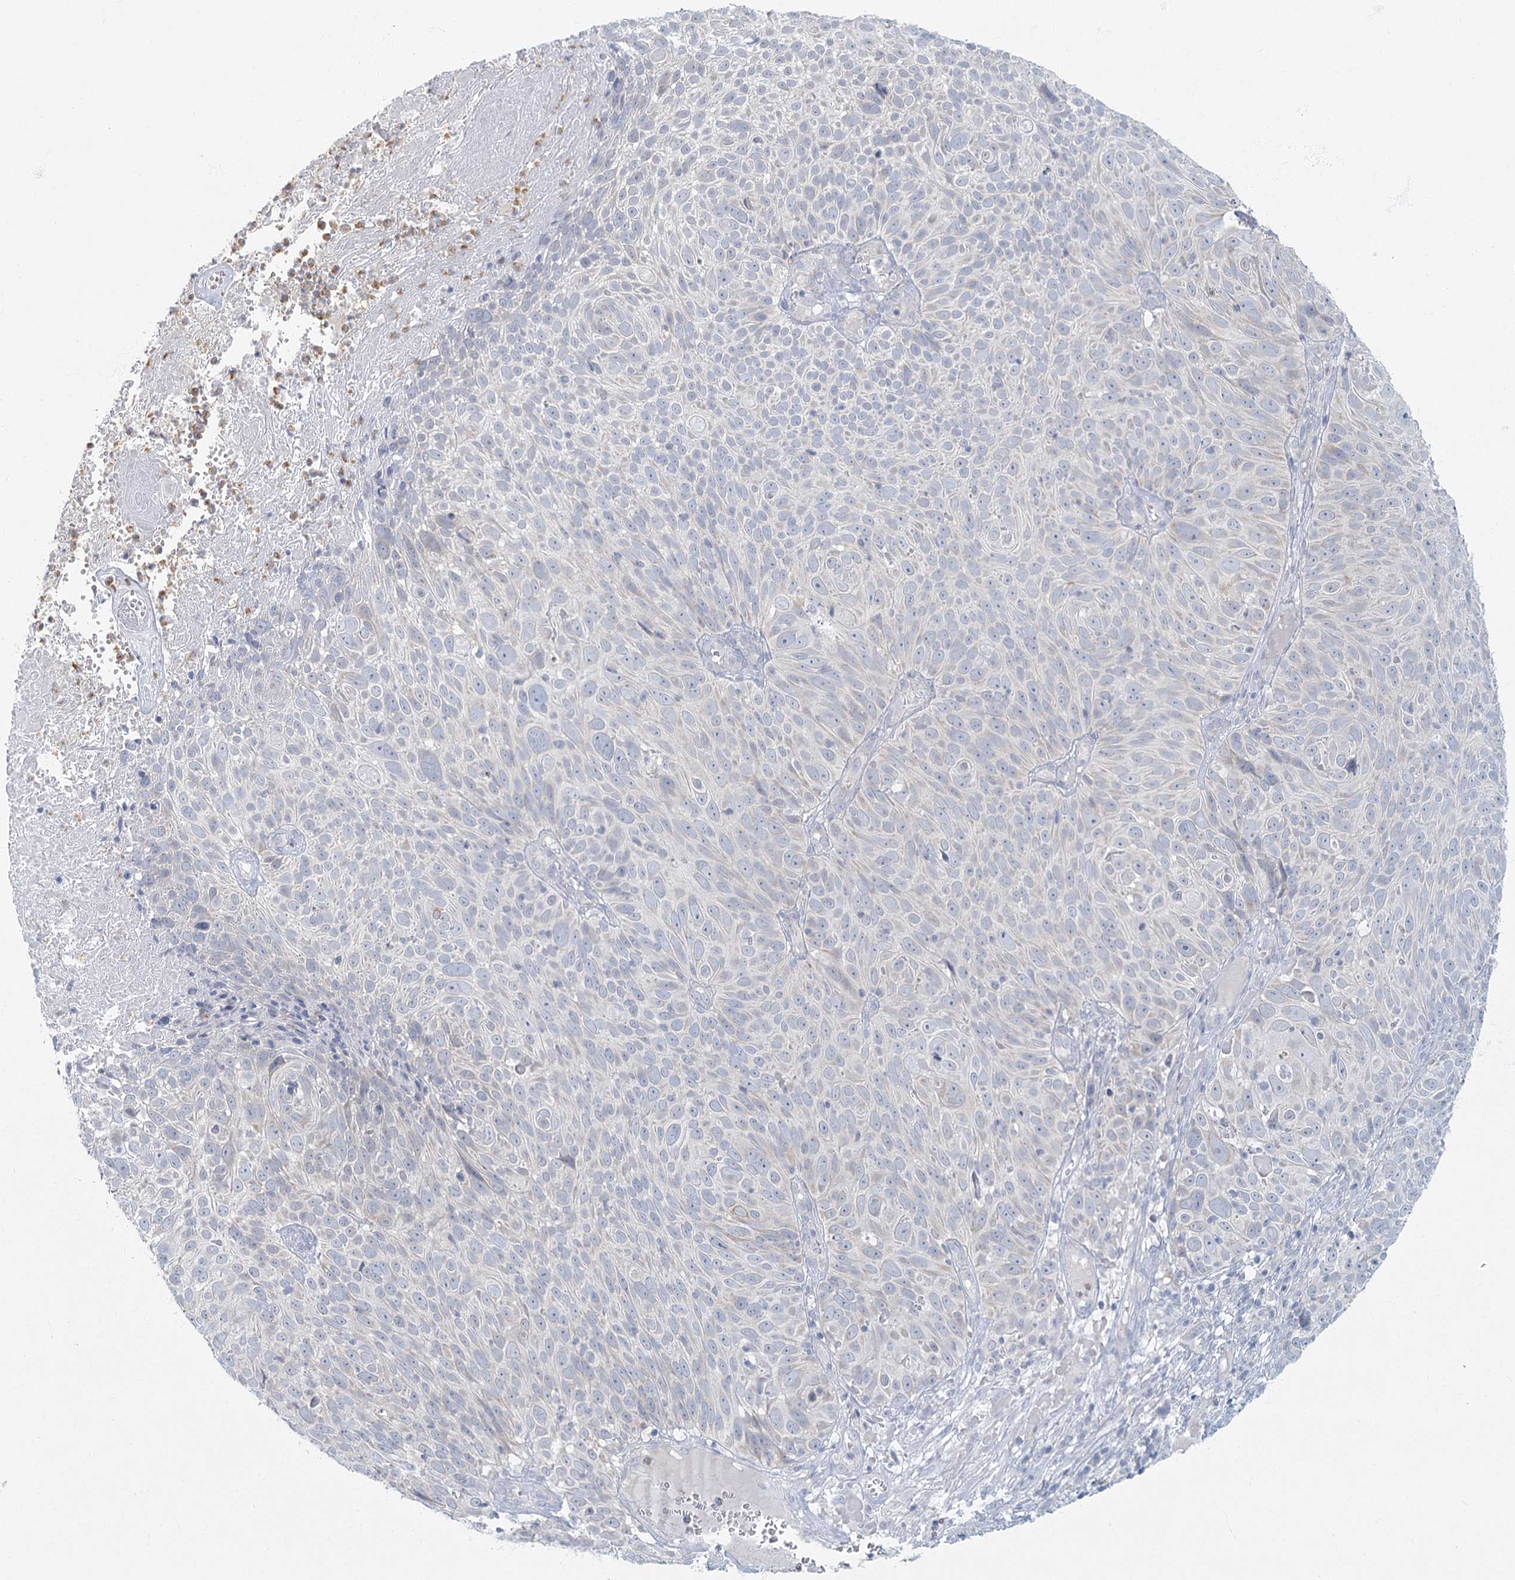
{"staining": {"intensity": "negative", "quantity": "none", "location": "none"}, "tissue": "cervical cancer", "cell_type": "Tumor cells", "image_type": "cancer", "snomed": [{"axis": "morphology", "description": "Squamous cell carcinoma, NOS"}, {"axis": "topography", "description": "Cervix"}], "caption": "IHC image of neoplastic tissue: human cervical cancer stained with DAB (3,3'-diaminobenzidine) displays no significant protein expression in tumor cells.", "gene": "FAM110C", "patient": {"sex": "female", "age": 74}}